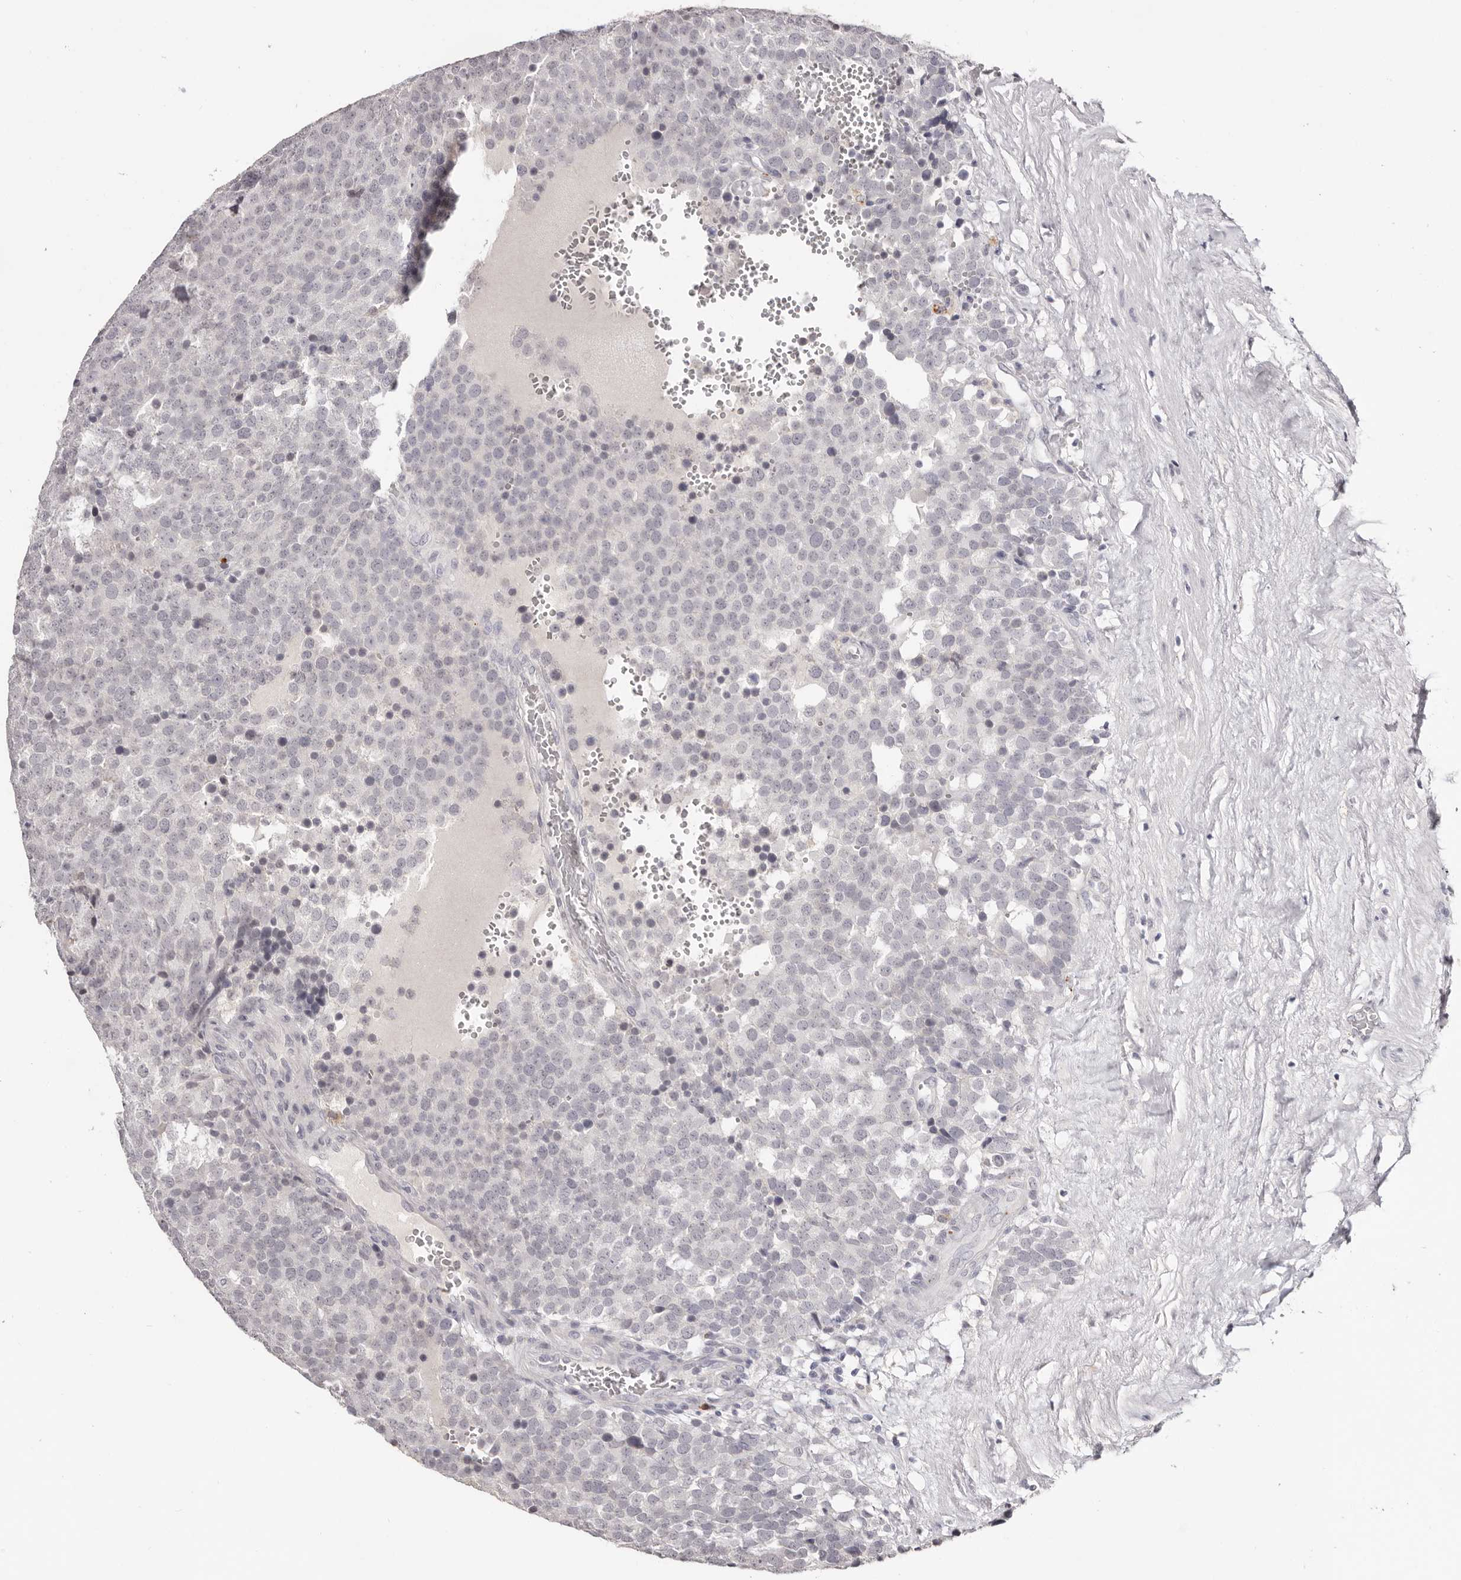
{"staining": {"intensity": "negative", "quantity": "none", "location": "none"}, "tissue": "testis cancer", "cell_type": "Tumor cells", "image_type": "cancer", "snomed": [{"axis": "morphology", "description": "Seminoma, NOS"}, {"axis": "topography", "description": "Testis"}], "caption": "DAB immunohistochemical staining of human seminoma (testis) demonstrates no significant staining in tumor cells.", "gene": "PCDHB6", "patient": {"sex": "male", "age": 71}}